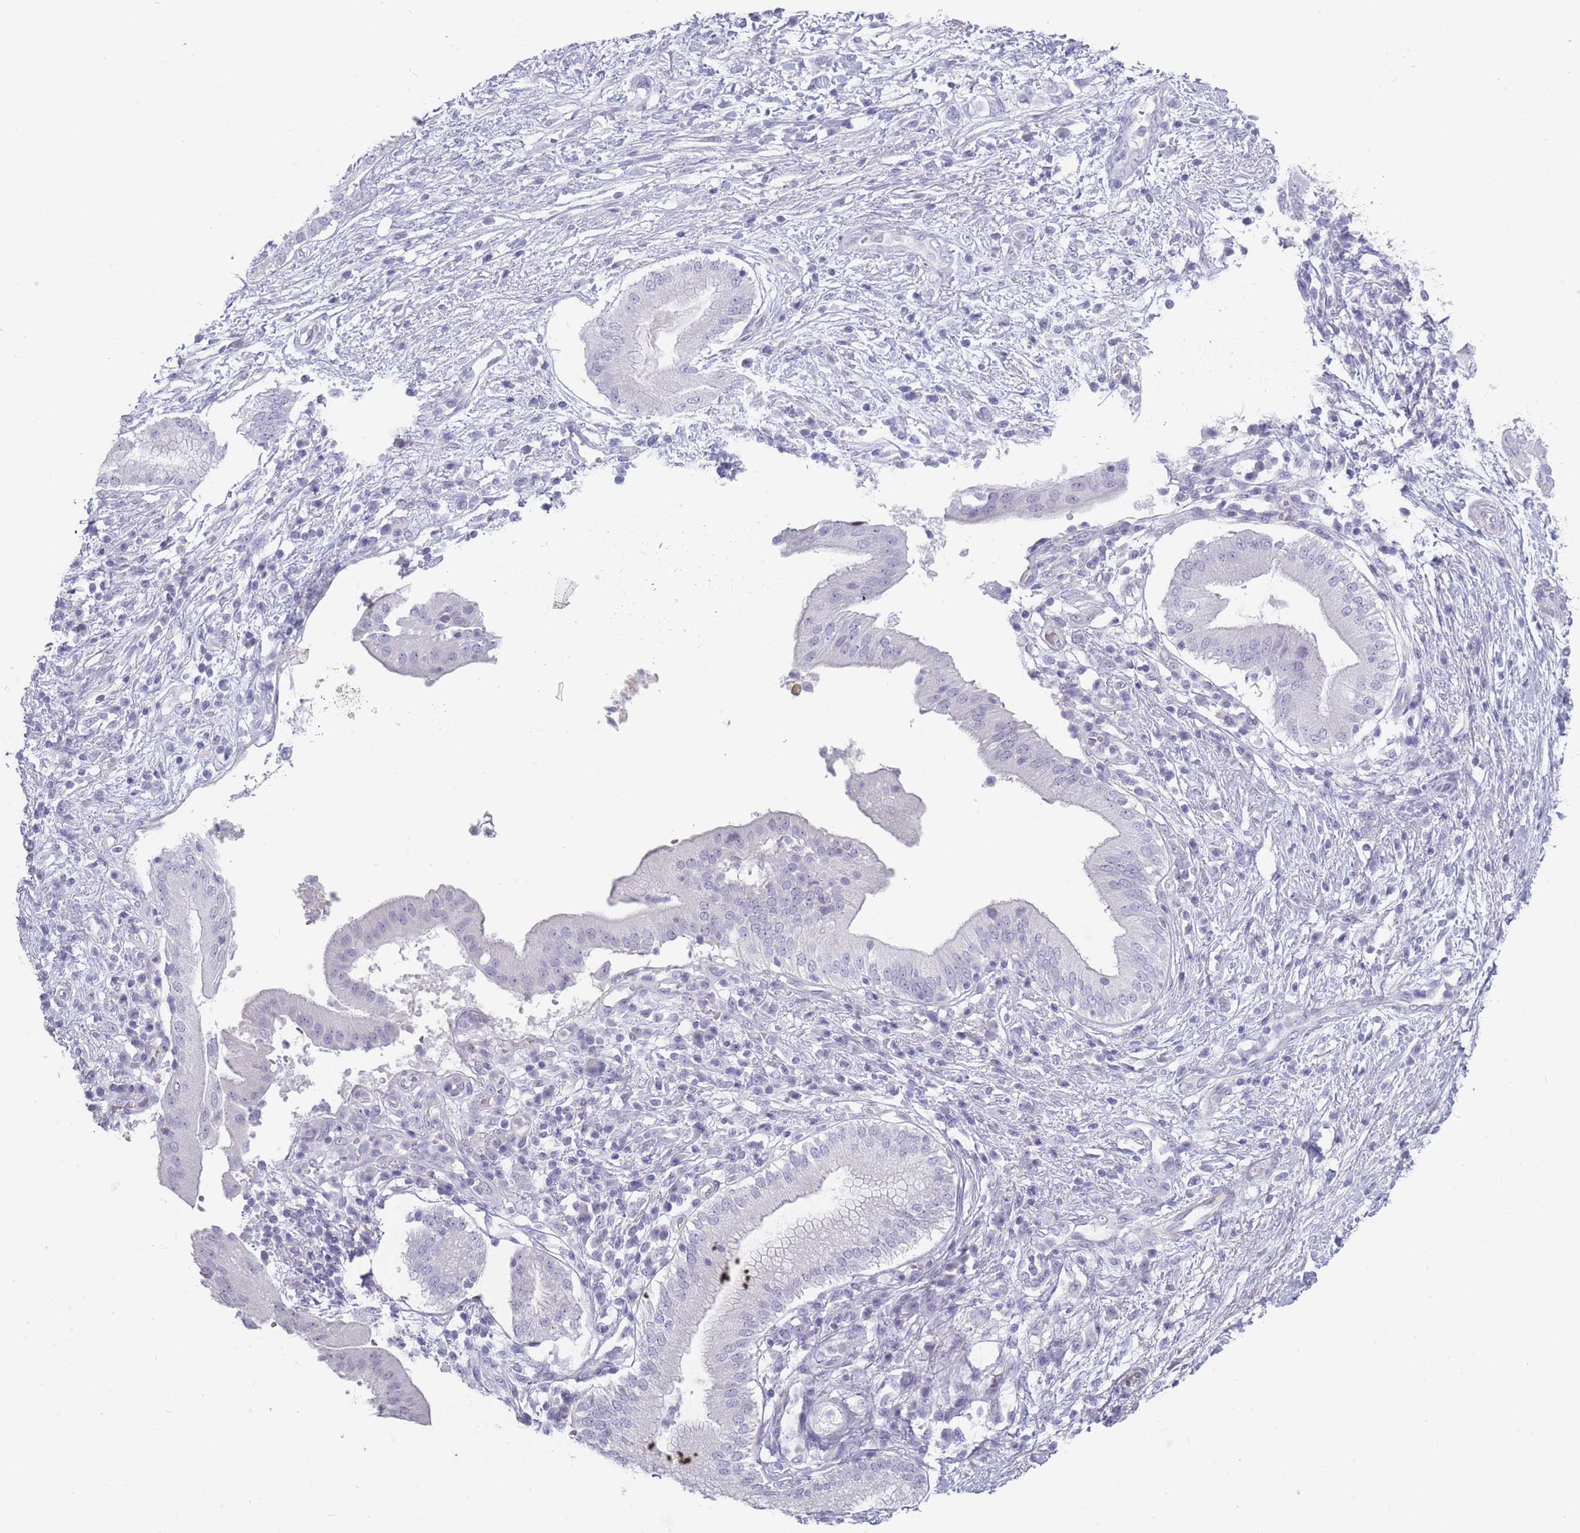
{"staining": {"intensity": "moderate", "quantity": "<25%", "location": "nuclear"}, "tissue": "pancreatic cancer", "cell_type": "Tumor cells", "image_type": "cancer", "snomed": [{"axis": "morphology", "description": "Adenocarcinoma, NOS"}, {"axis": "topography", "description": "Pancreas"}], "caption": "The histopathology image shows immunohistochemical staining of pancreatic adenocarcinoma. There is moderate nuclear positivity is present in approximately <25% of tumor cells. (brown staining indicates protein expression, while blue staining denotes nuclei).", "gene": "ROS1", "patient": {"sex": "male", "age": 68}}